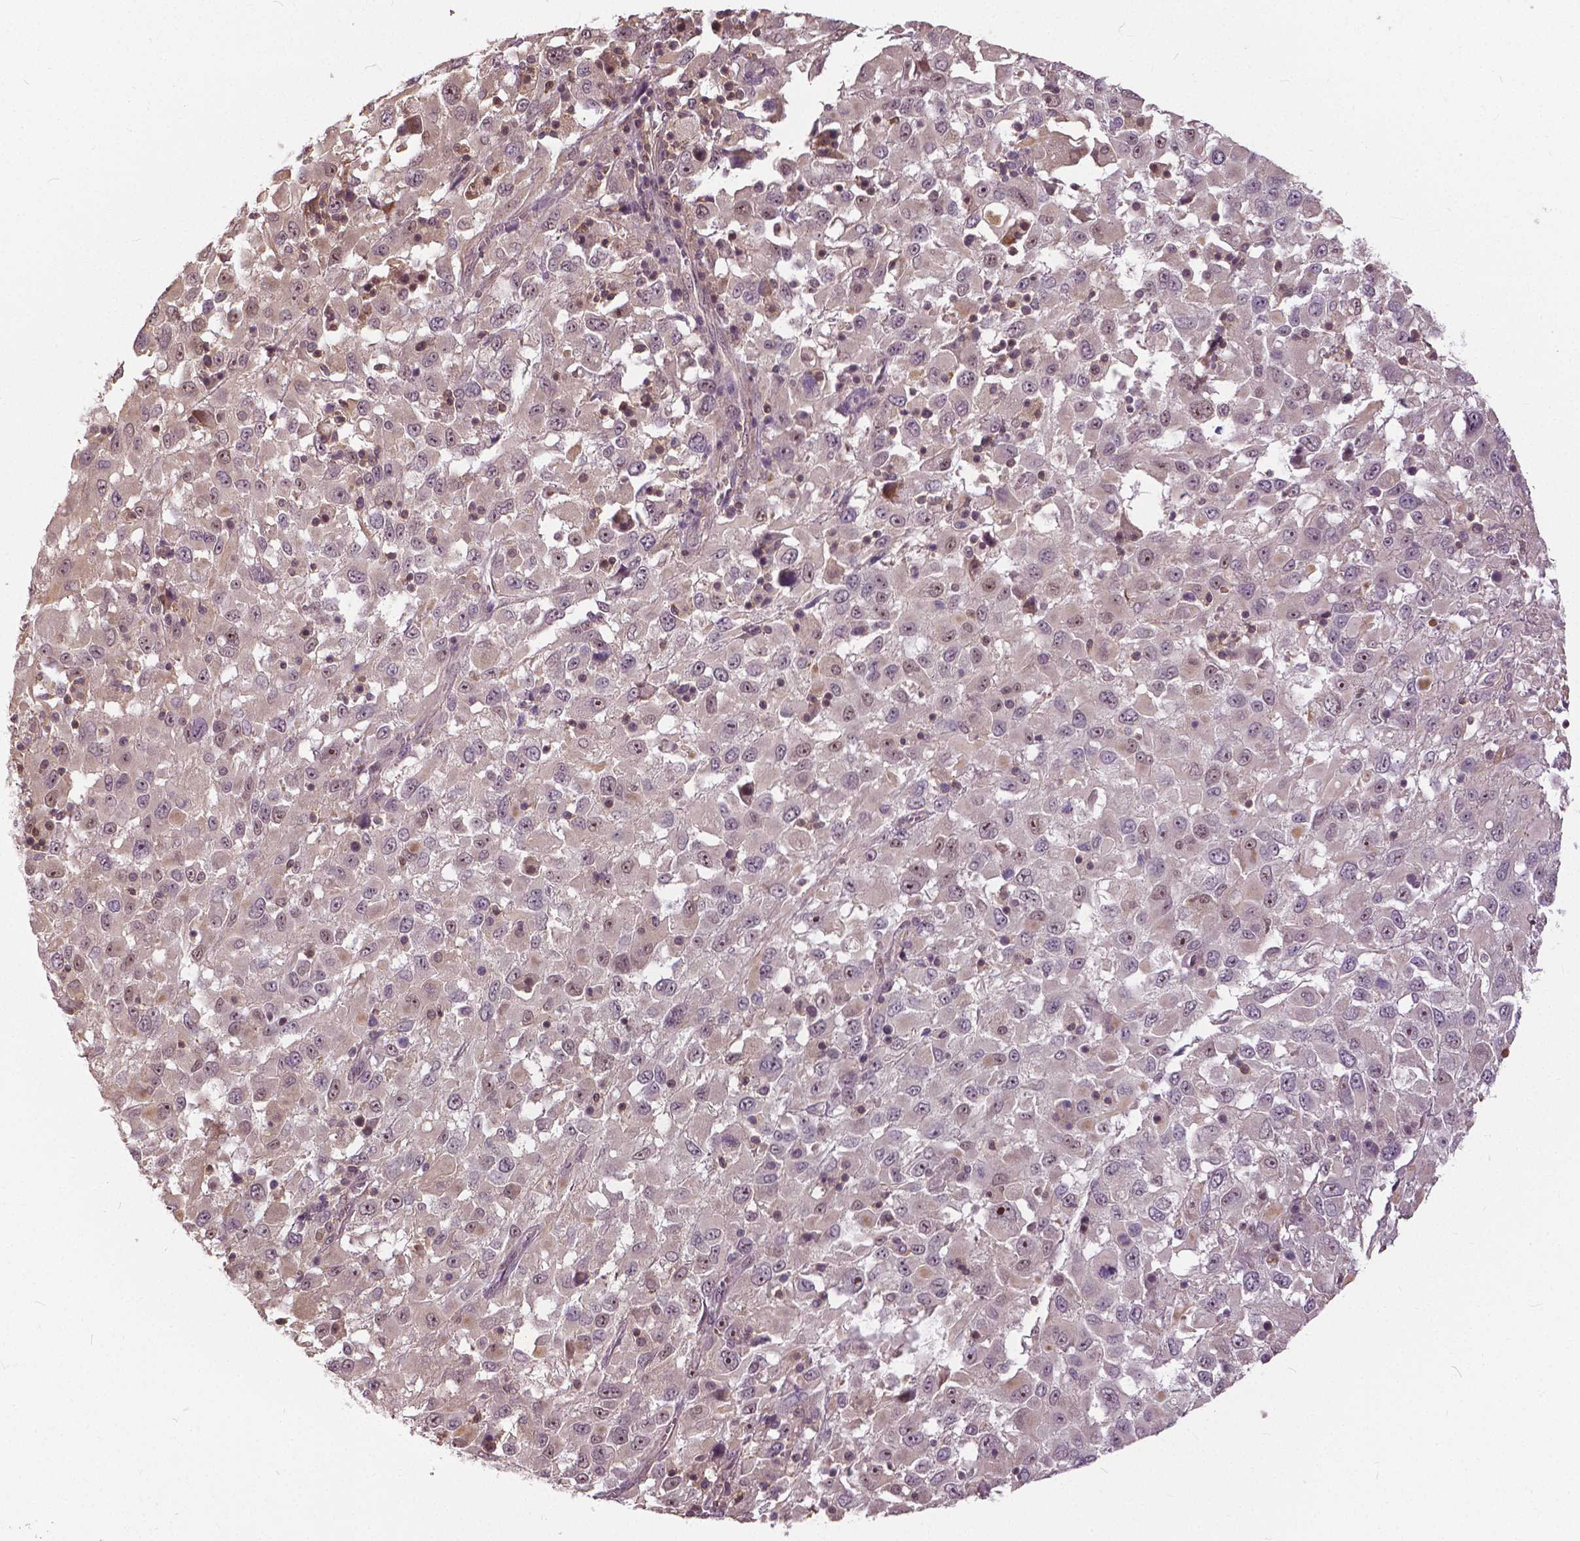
{"staining": {"intensity": "moderate", "quantity": "<25%", "location": "nuclear"}, "tissue": "melanoma", "cell_type": "Tumor cells", "image_type": "cancer", "snomed": [{"axis": "morphology", "description": "Malignant melanoma, Metastatic site"}, {"axis": "topography", "description": "Soft tissue"}], "caption": "IHC (DAB) staining of melanoma exhibits moderate nuclear protein positivity in about <25% of tumor cells.", "gene": "ANXA13", "patient": {"sex": "male", "age": 50}}